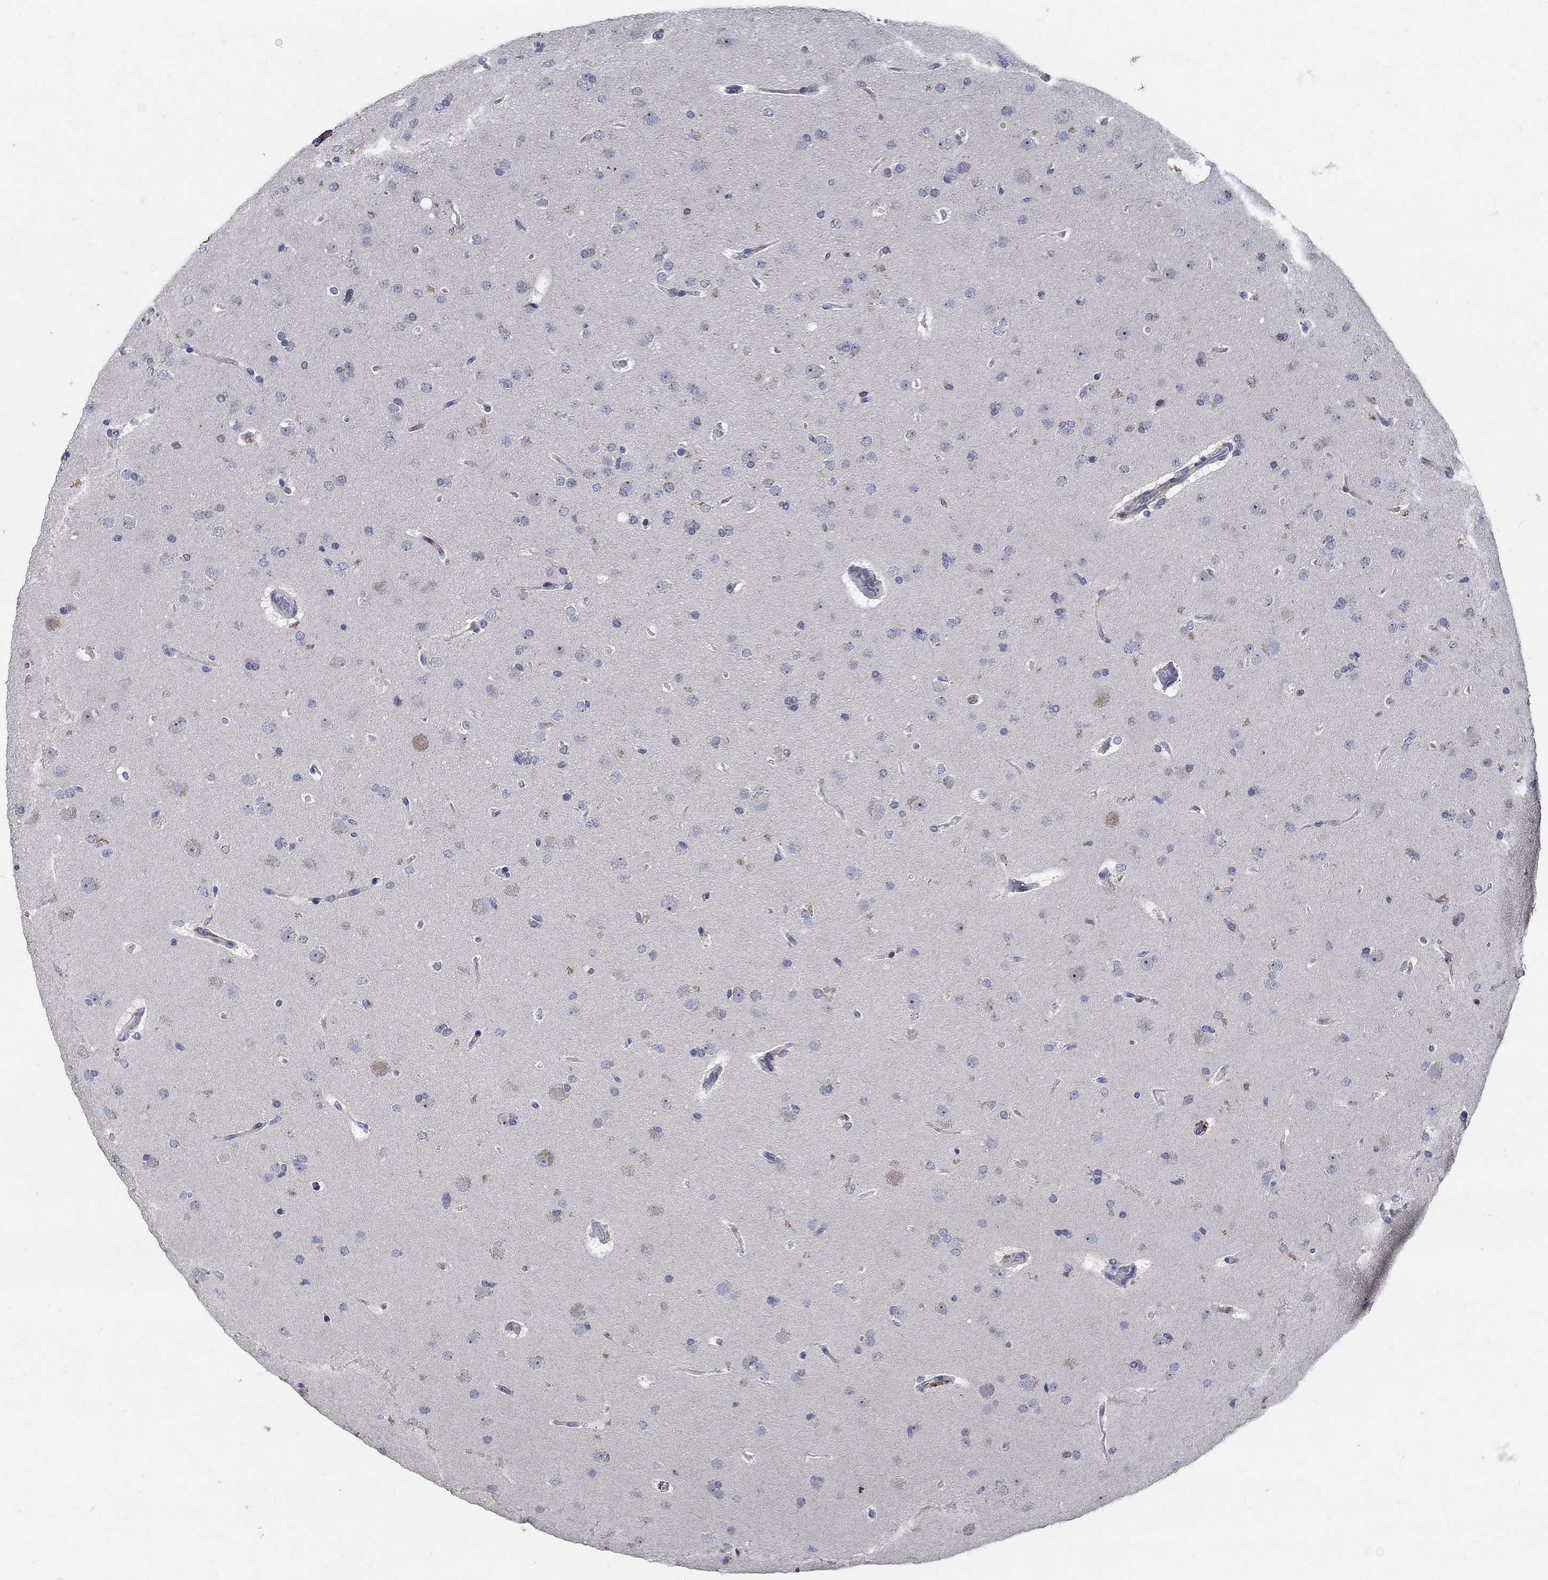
{"staining": {"intensity": "negative", "quantity": "none", "location": "none"}, "tissue": "glioma", "cell_type": "Tumor cells", "image_type": "cancer", "snomed": [{"axis": "morphology", "description": "Glioma, malignant, NOS"}, {"axis": "topography", "description": "Cerebral cortex"}], "caption": "The micrograph shows no staining of tumor cells in glioma. The staining is performed using DAB (3,3'-diaminobenzidine) brown chromogen with nuclei counter-stained in using hematoxylin.", "gene": "HMX2", "patient": {"sex": "male", "age": 58}}